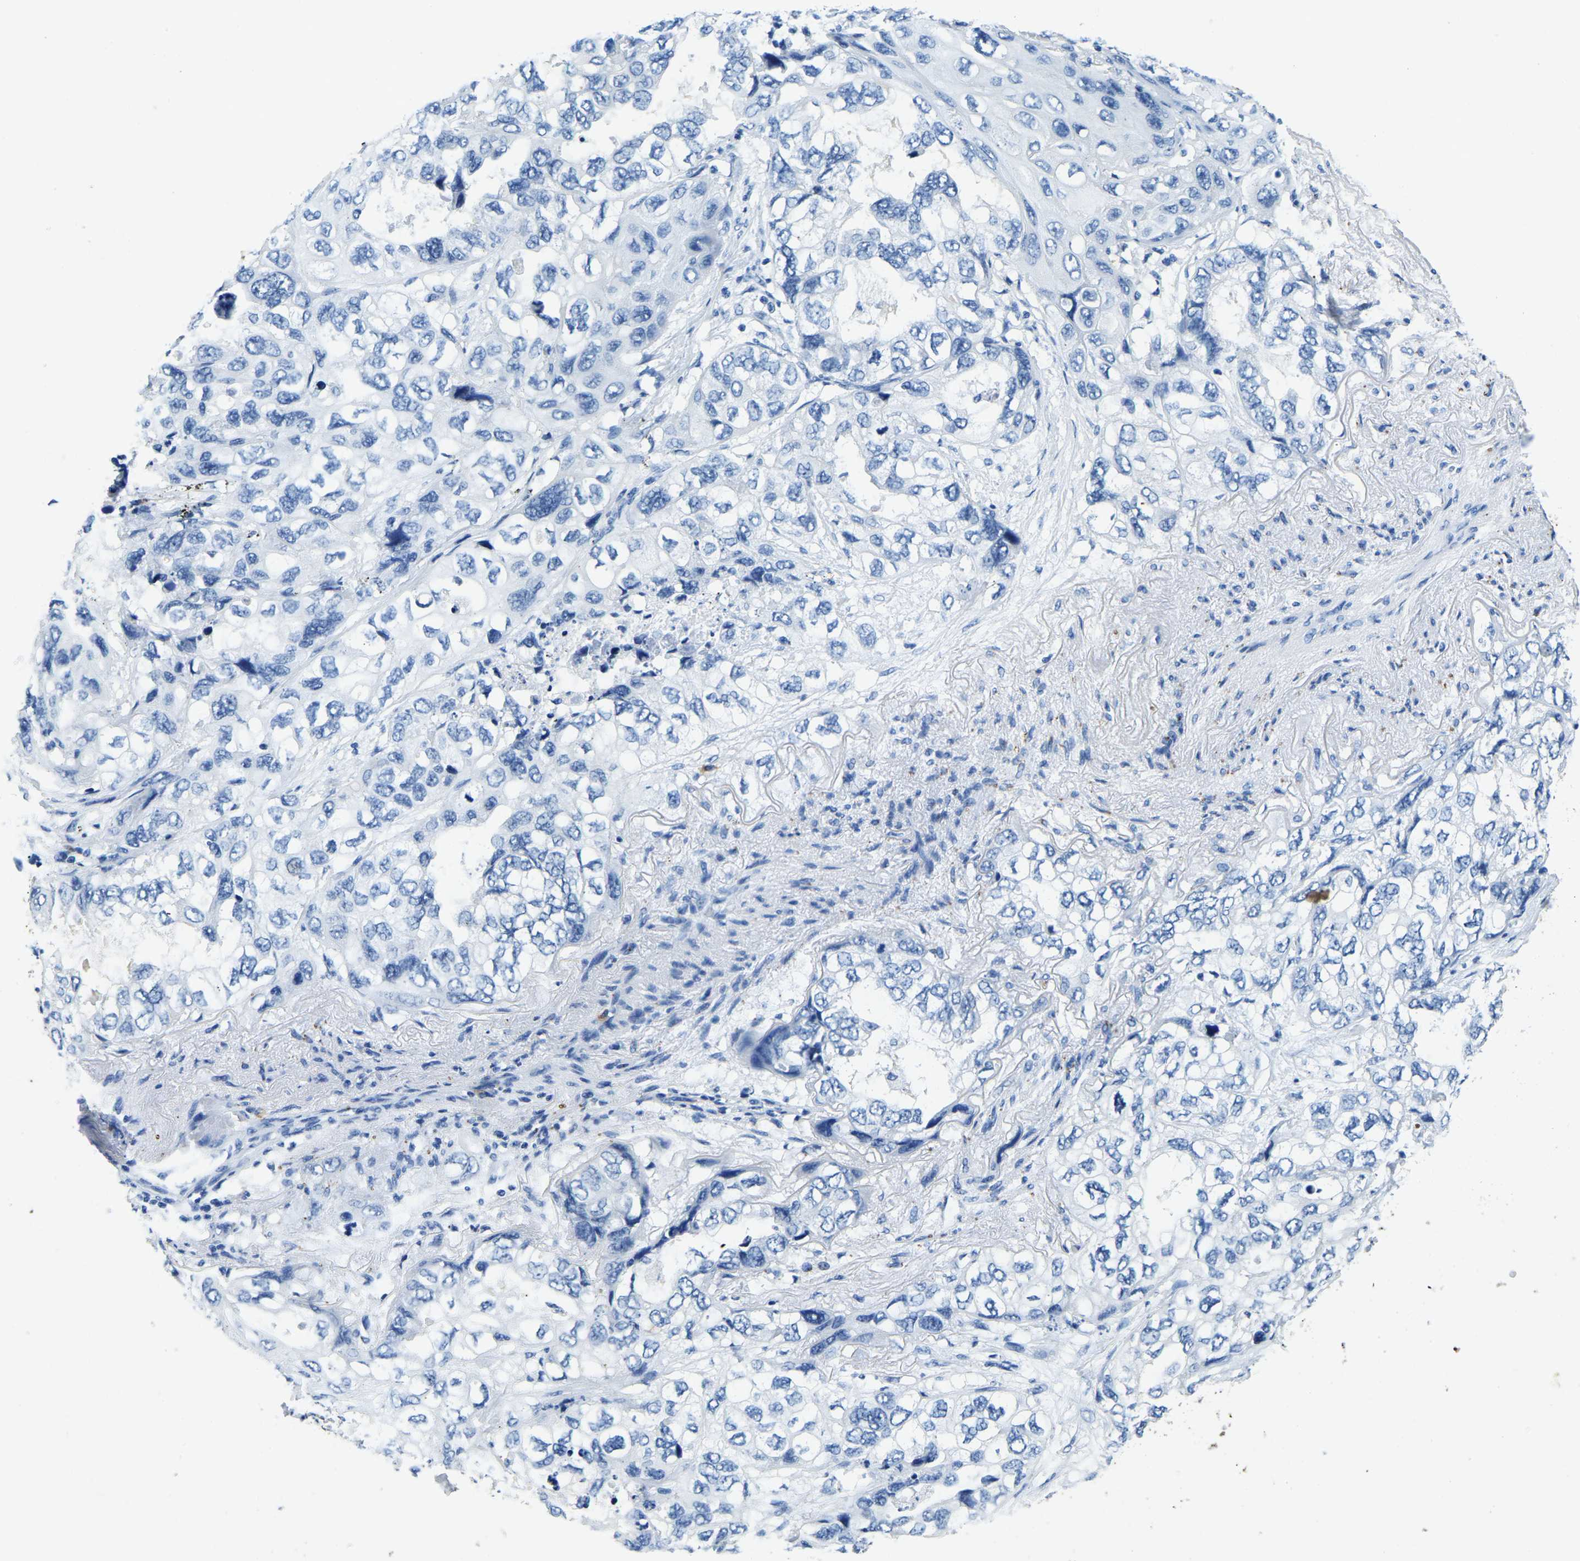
{"staining": {"intensity": "negative", "quantity": "none", "location": "none"}, "tissue": "lung cancer", "cell_type": "Tumor cells", "image_type": "cancer", "snomed": [{"axis": "morphology", "description": "Squamous cell carcinoma, NOS"}, {"axis": "topography", "description": "Lung"}], "caption": "A histopathology image of human squamous cell carcinoma (lung) is negative for staining in tumor cells.", "gene": "UBN2", "patient": {"sex": "female", "age": 73}}